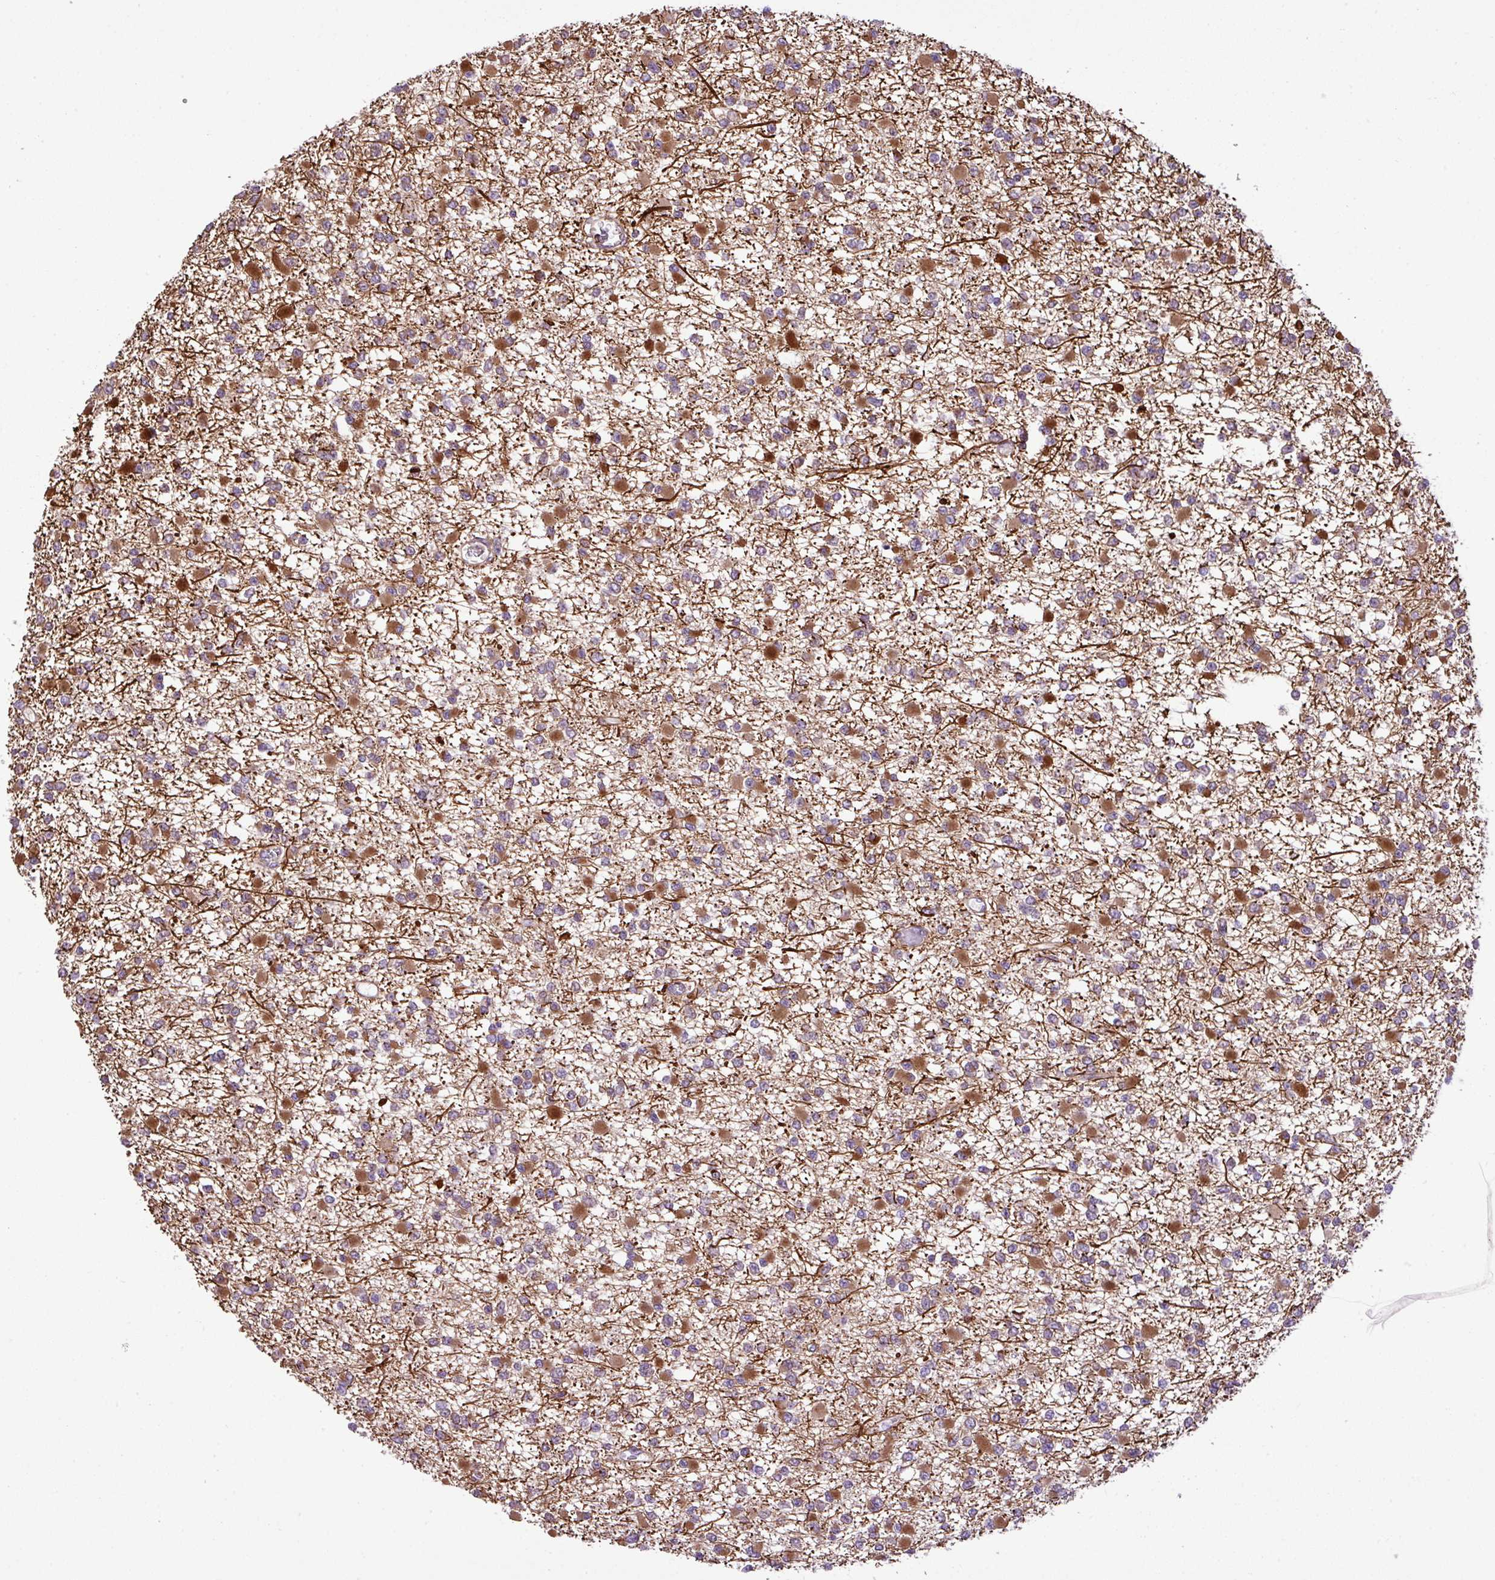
{"staining": {"intensity": "moderate", "quantity": "25%-75%", "location": "cytoplasmic/membranous"}, "tissue": "glioma", "cell_type": "Tumor cells", "image_type": "cancer", "snomed": [{"axis": "morphology", "description": "Glioma, malignant, Low grade"}, {"axis": "topography", "description": "Brain"}], "caption": "Immunohistochemistry (DAB) staining of malignant low-grade glioma shows moderate cytoplasmic/membranous protein expression in approximately 25%-75% of tumor cells. (DAB (3,3'-diaminobenzidine) = brown stain, brightfield microscopy at high magnification).", "gene": "DLGAP4", "patient": {"sex": "female", "age": 22}}